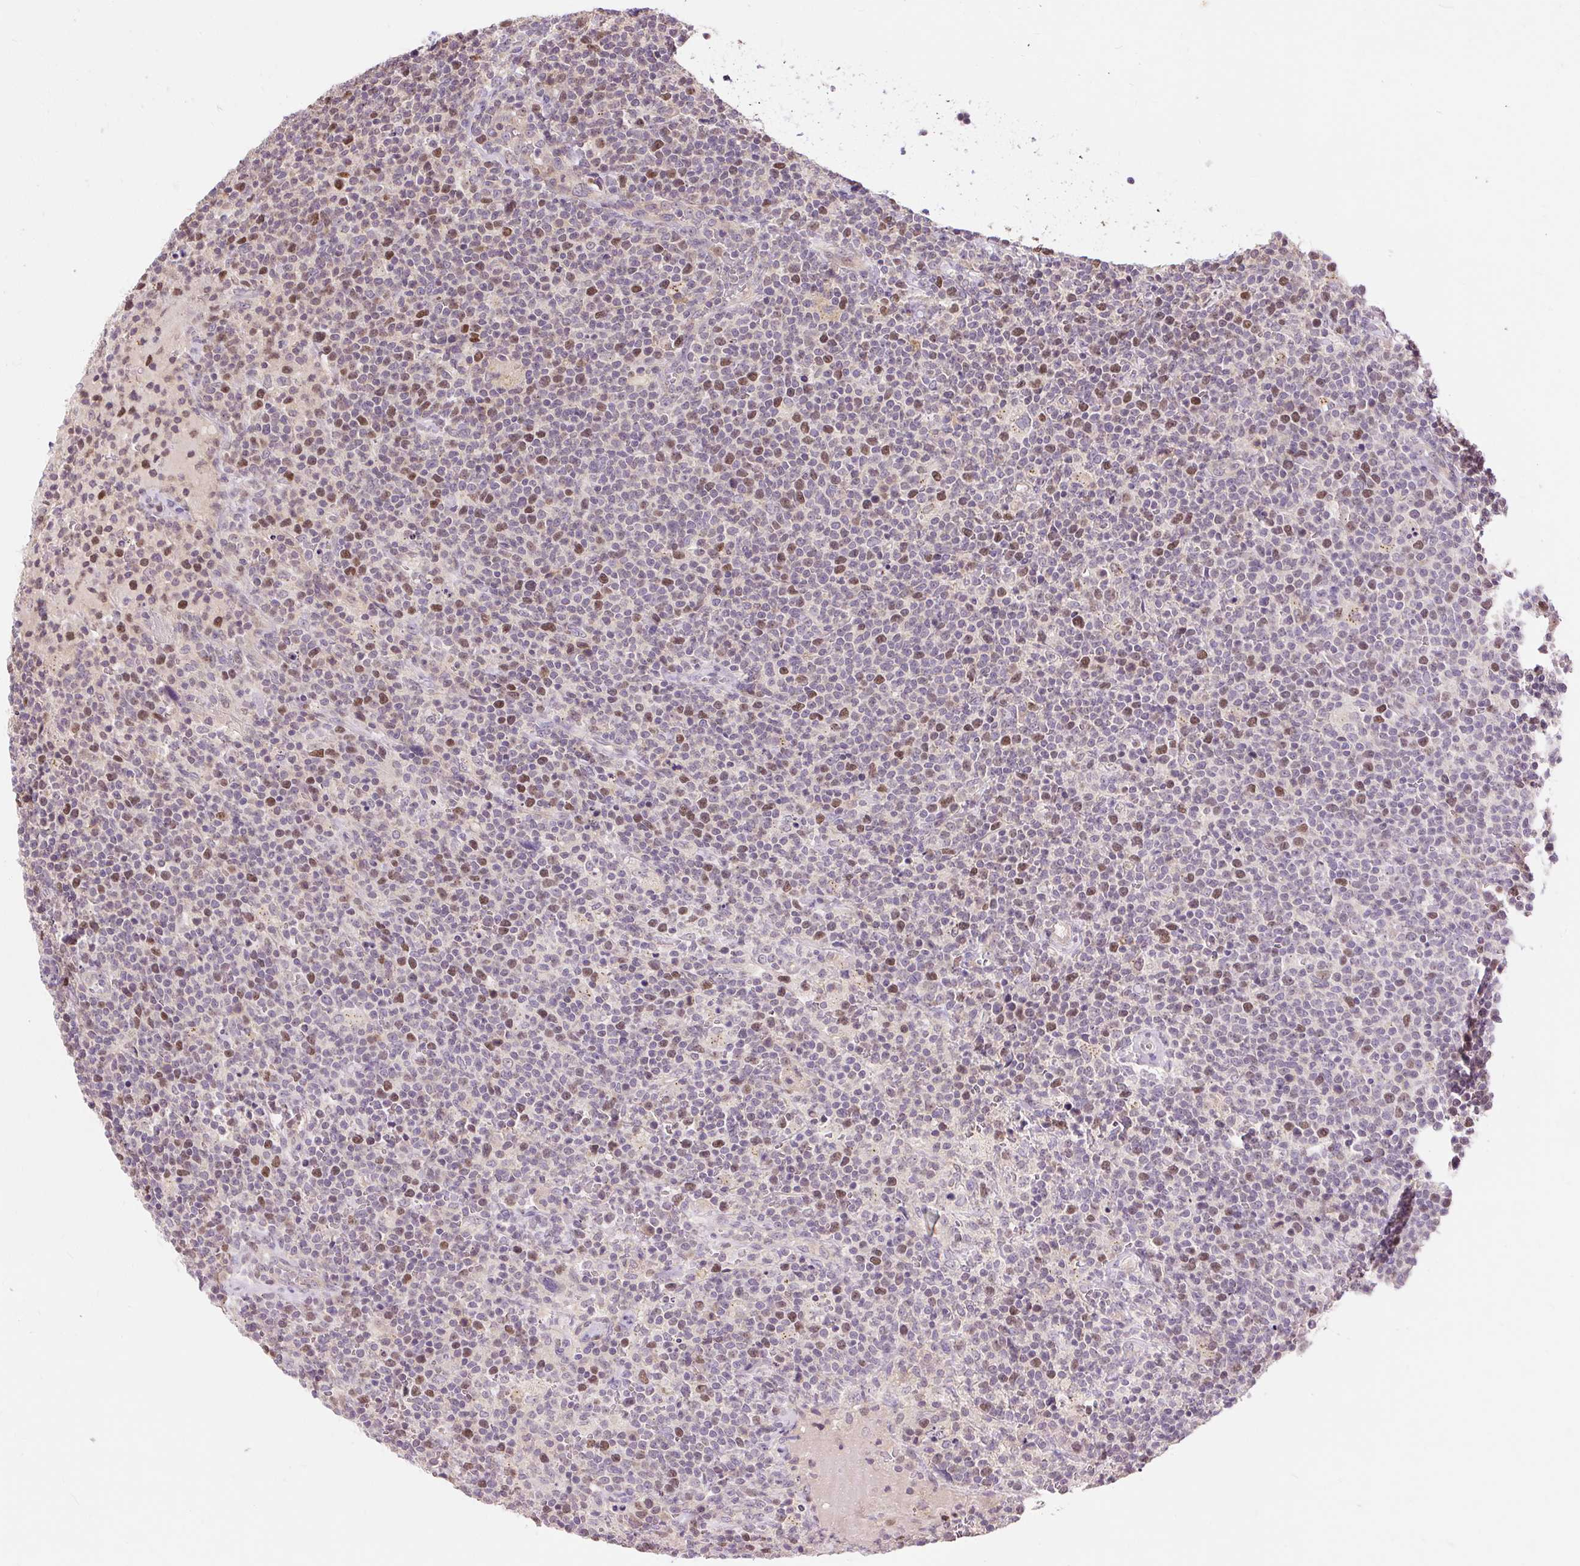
{"staining": {"intensity": "moderate", "quantity": "25%-75%", "location": "nuclear"}, "tissue": "lymphoma", "cell_type": "Tumor cells", "image_type": "cancer", "snomed": [{"axis": "morphology", "description": "Malignant lymphoma, non-Hodgkin's type, High grade"}, {"axis": "topography", "description": "Lymph node"}], "caption": "Moderate nuclear staining is seen in approximately 25%-75% of tumor cells in lymphoma. The protein of interest is shown in brown color, while the nuclei are stained blue.", "gene": "RACGAP1", "patient": {"sex": "male", "age": 61}}